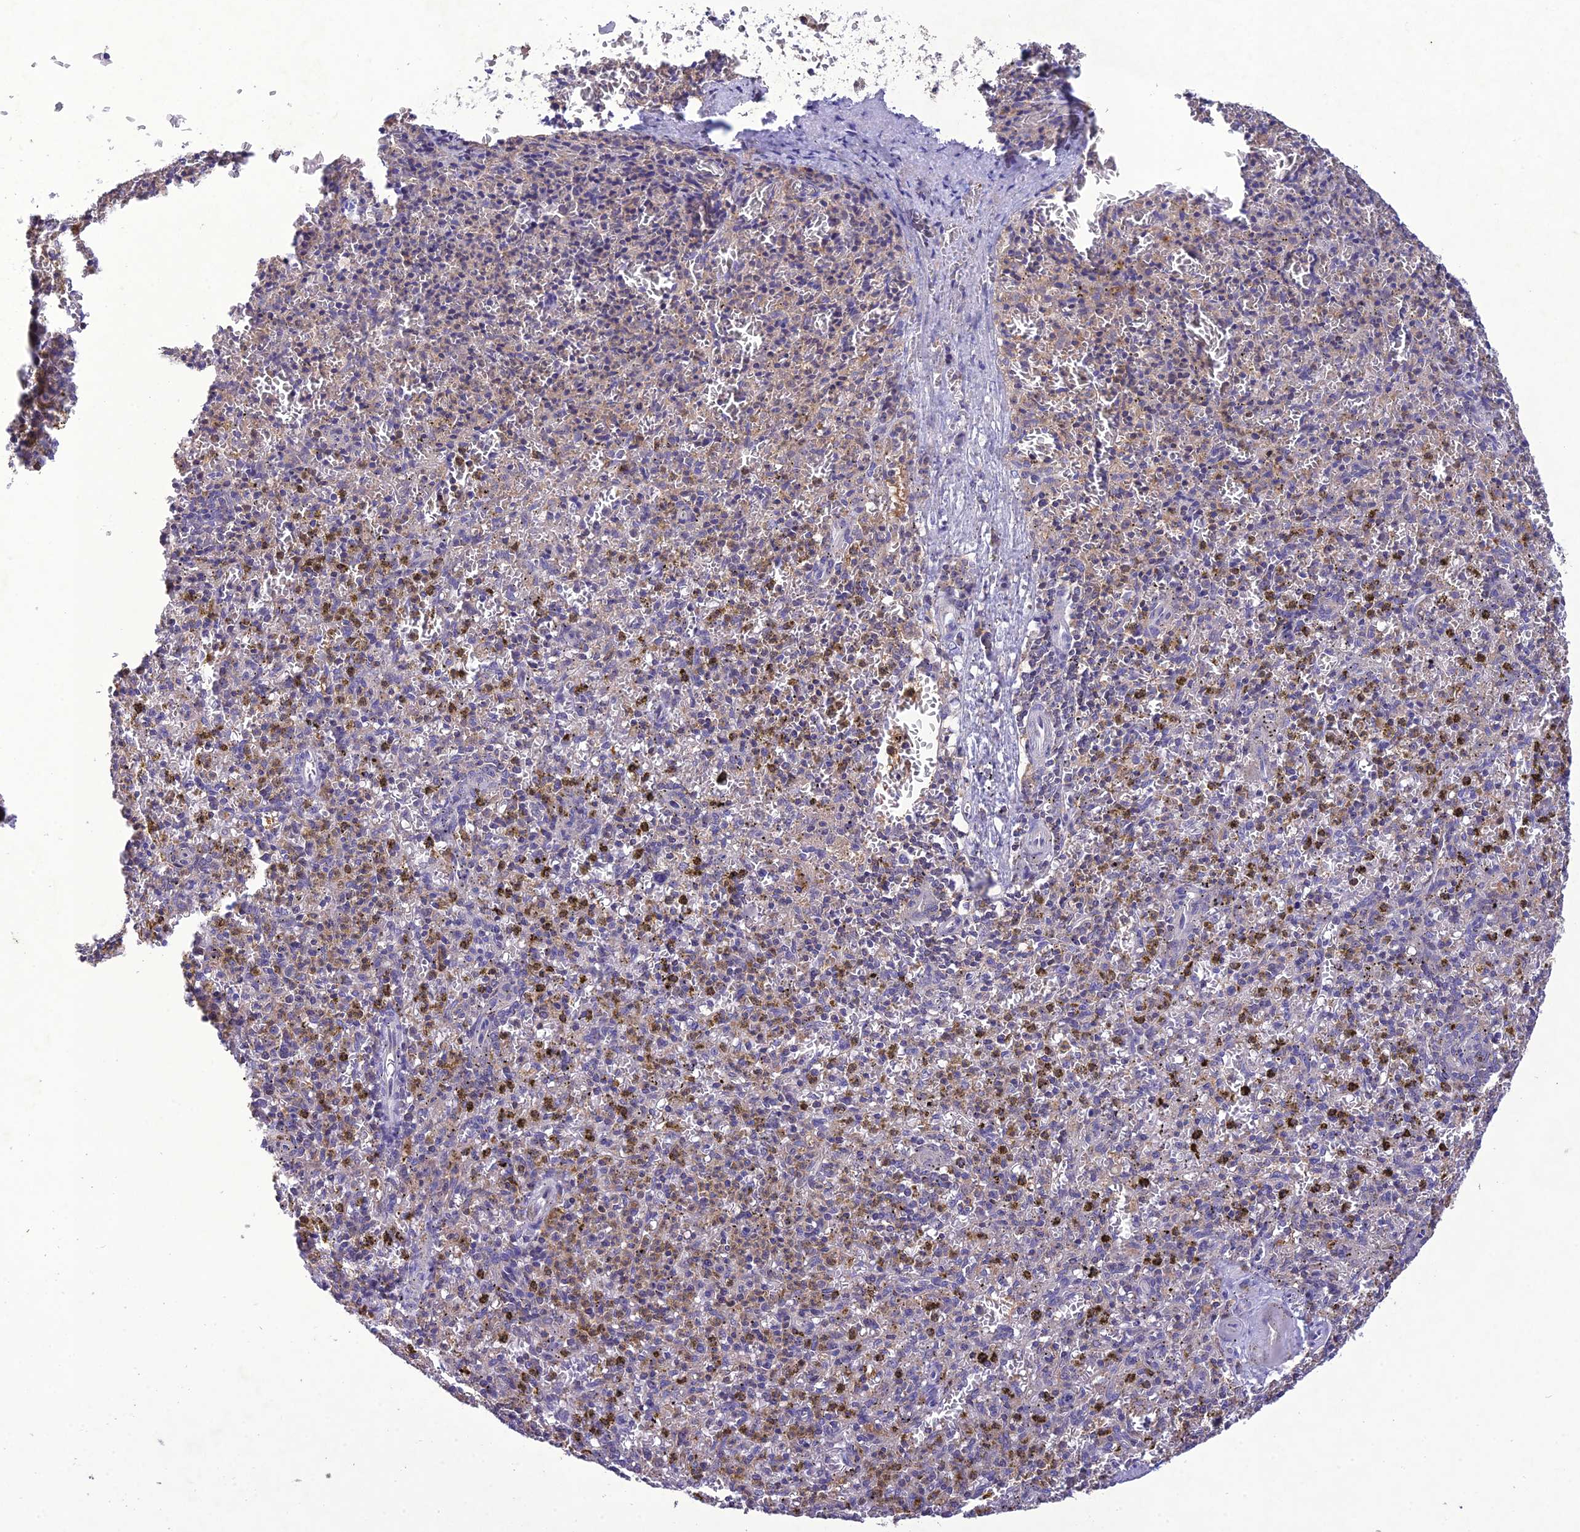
{"staining": {"intensity": "negative", "quantity": "none", "location": "none"}, "tissue": "spleen", "cell_type": "Cells in red pulp", "image_type": "normal", "snomed": [{"axis": "morphology", "description": "Normal tissue, NOS"}, {"axis": "topography", "description": "Spleen"}], "caption": "Immunohistochemical staining of benign spleen shows no significant staining in cells in red pulp.", "gene": "SNX24", "patient": {"sex": "male", "age": 72}}